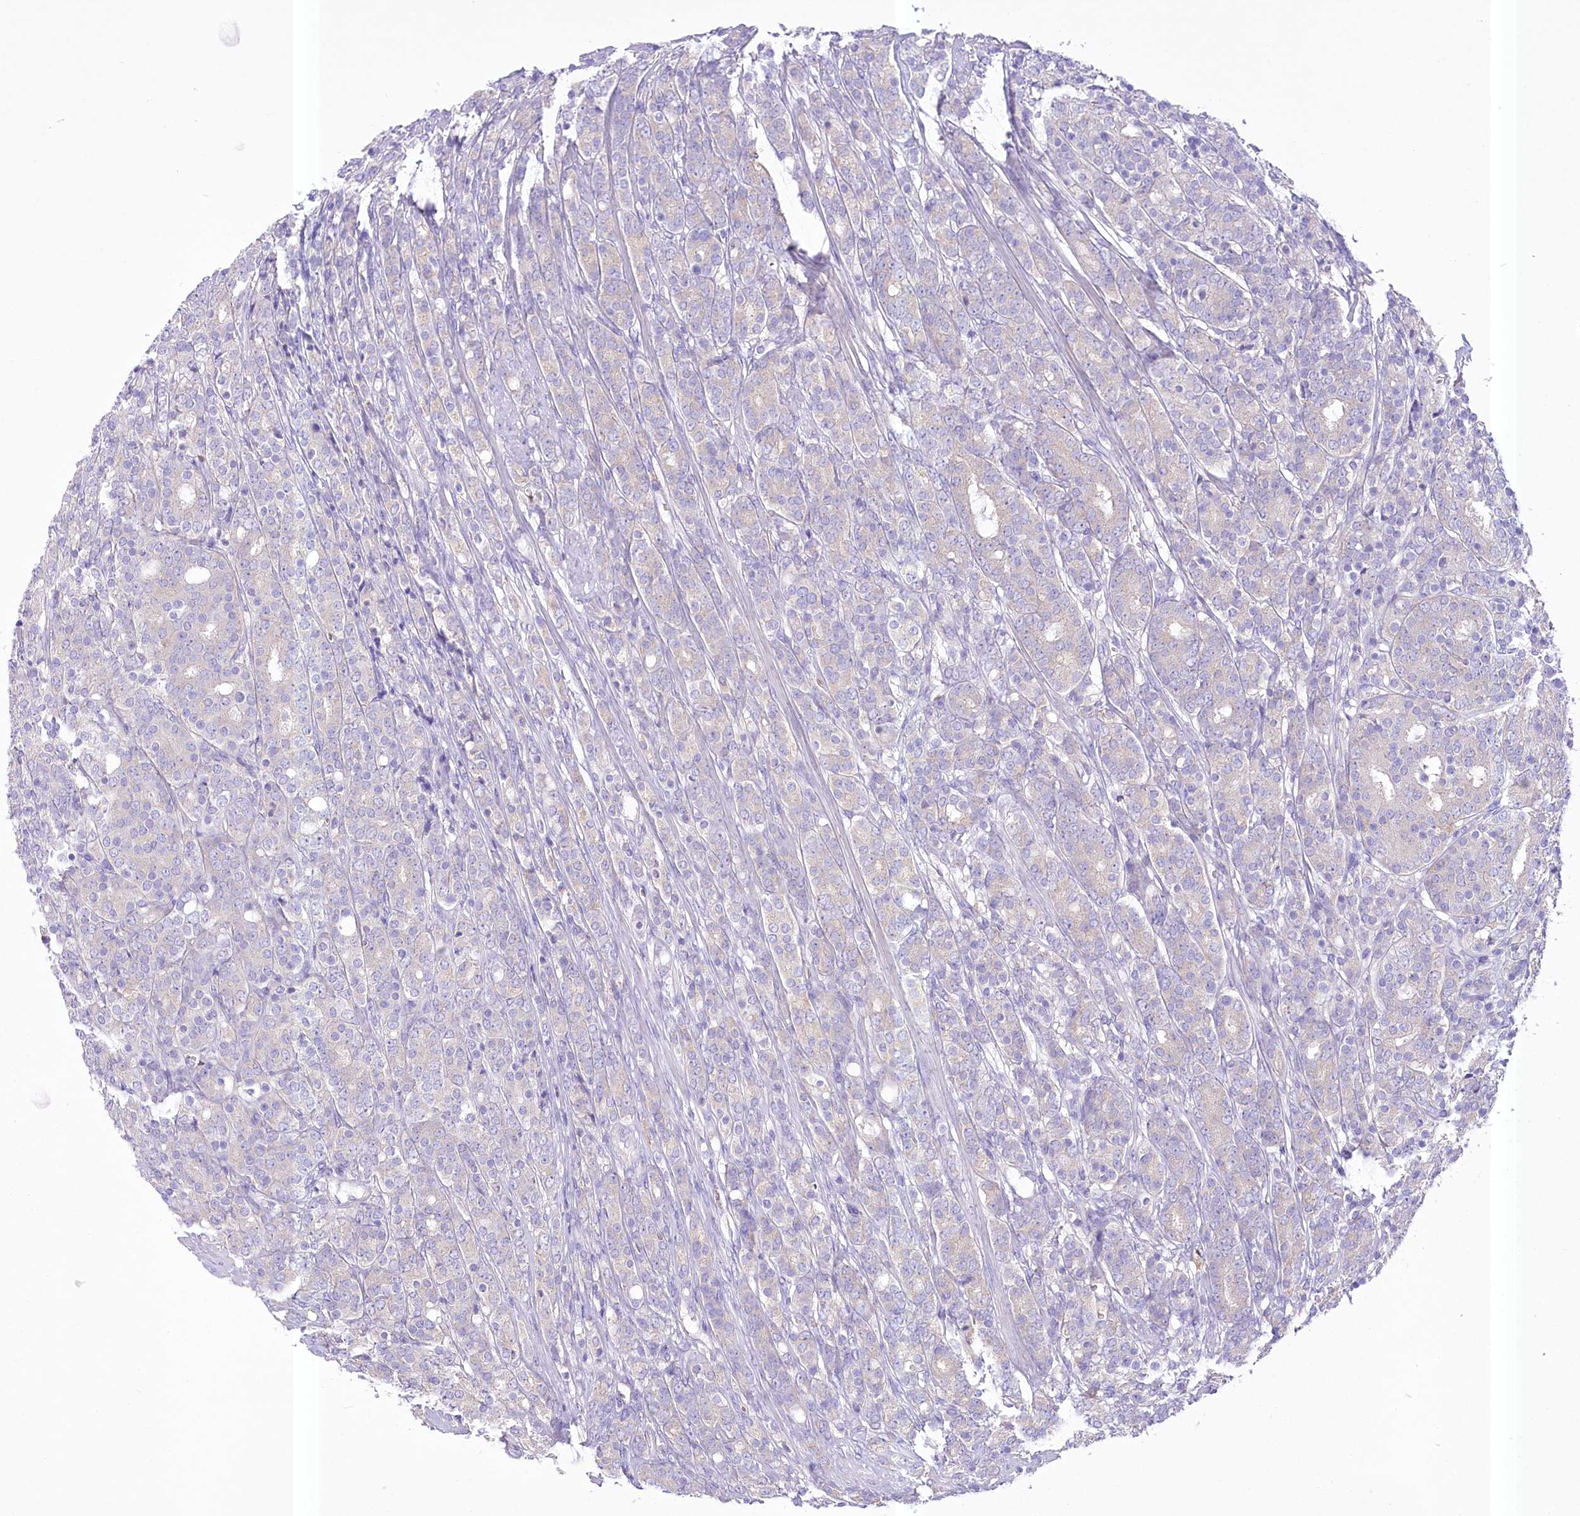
{"staining": {"intensity": "negative", "quantity": "none", "location": "none"}, "tissue": "prostate cancer", "cell_type": "Tumor cells", "image_type": "cancer", "snomed": [{"axis": "morphology", "description": "Adenocarcinoma, High grade"}, {"axis": "topography", "description": "Prostate"}], "caption": "Immunohistochemical staining of prostate adenocarcinoma (high-grade) displays no significant positivity in tumor cells.", "gene": "PRSS53", "patient": {"sex": "male", "age": 62}}